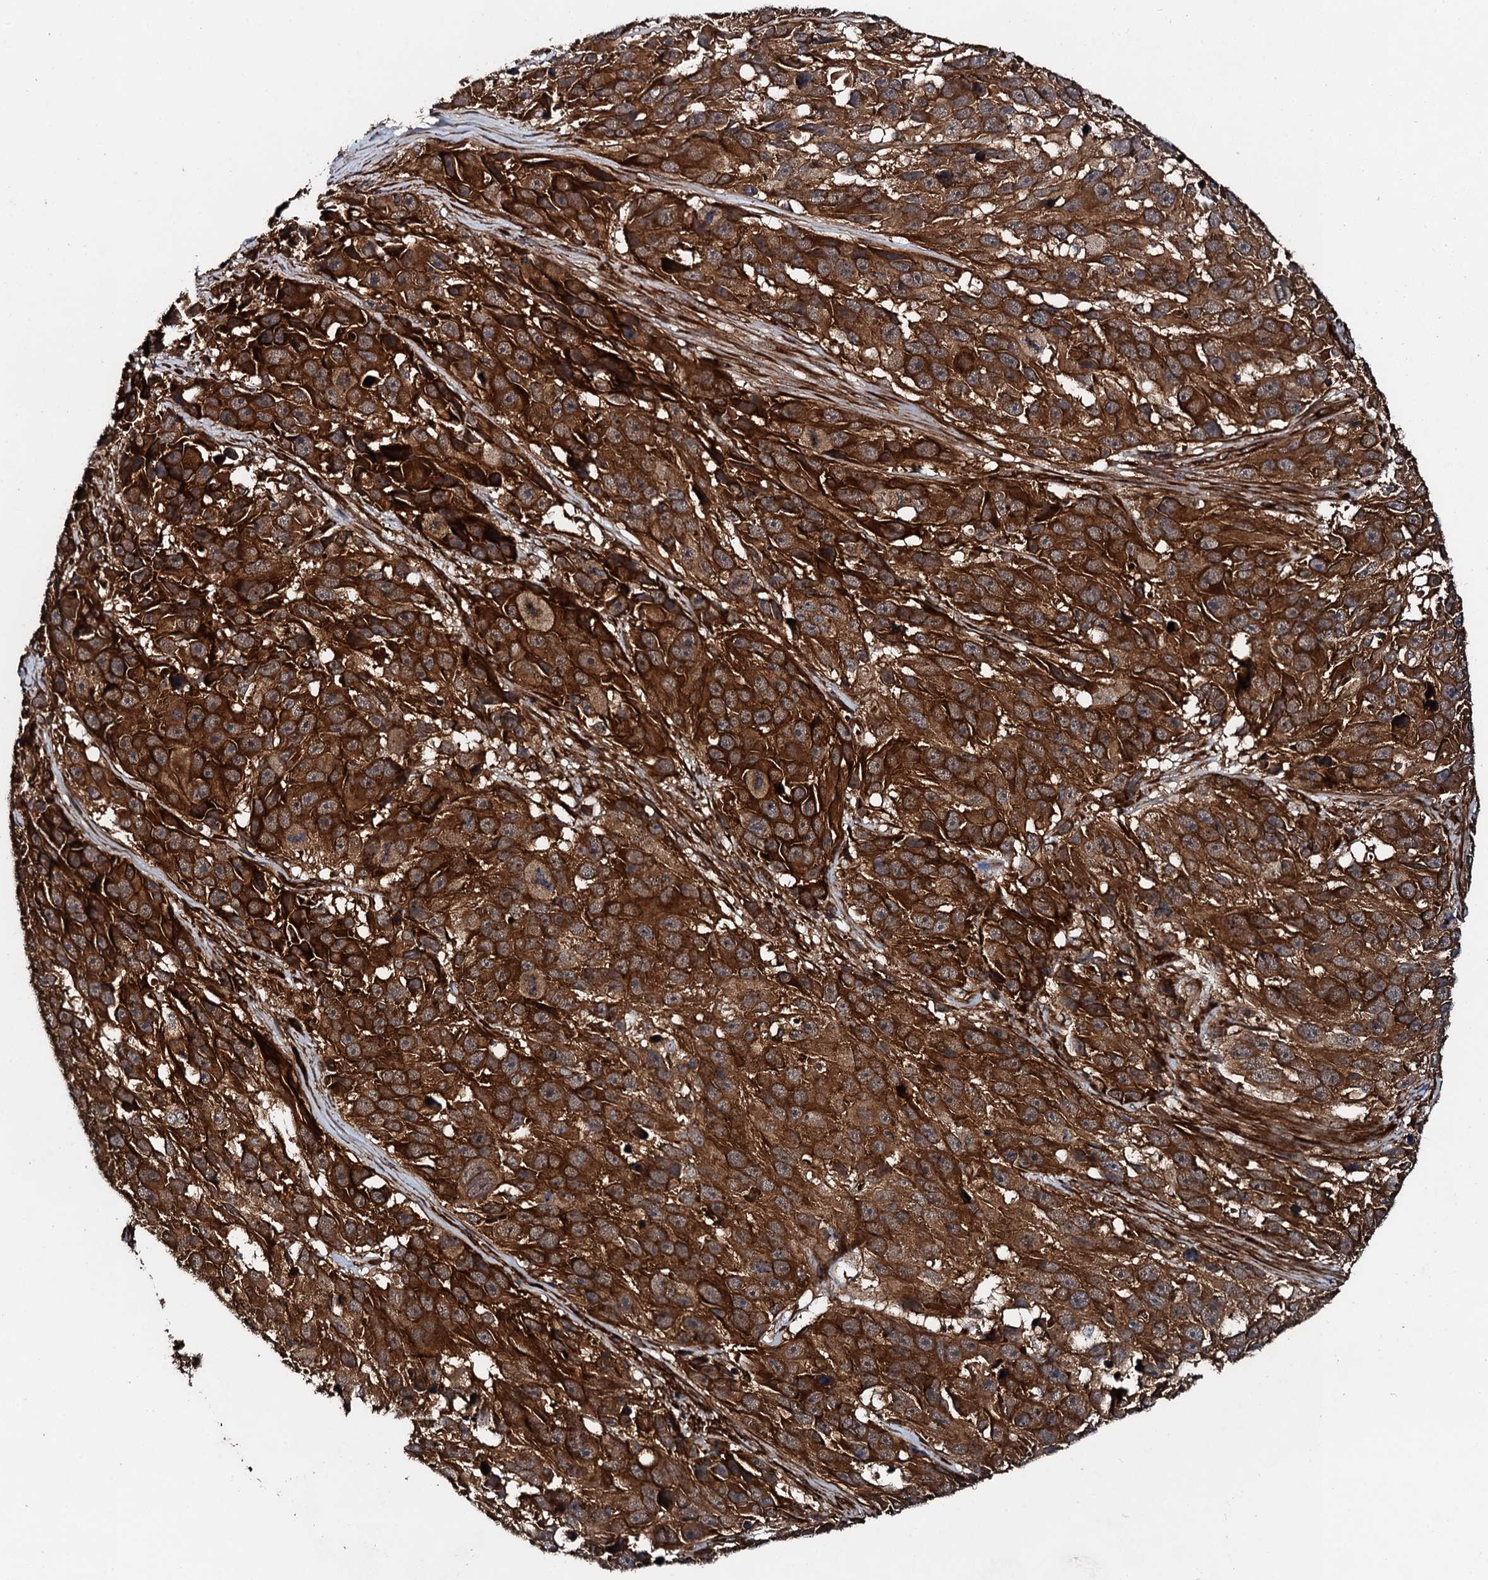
{"staining": {"intensity": "strong", "quantity": ">75%", "location": "cytoplasmic/membranous"}, "tissue": "melanoma", "cell_type": "Tumor cells", "image_type": "cancer", "snomed": [{"axis": "morphology", "description": "Malignant melanoma, NOS"}, {"axis": "topography", "description": "Skin"}], "caption": "The image shows staining of malignant melanoma, revealing strong cytoplasmic/membranous protein positivity (brown color) within tumor cells.", "gene": "FLYWCH1", "patient": {"sex": "male", "age": 84}}